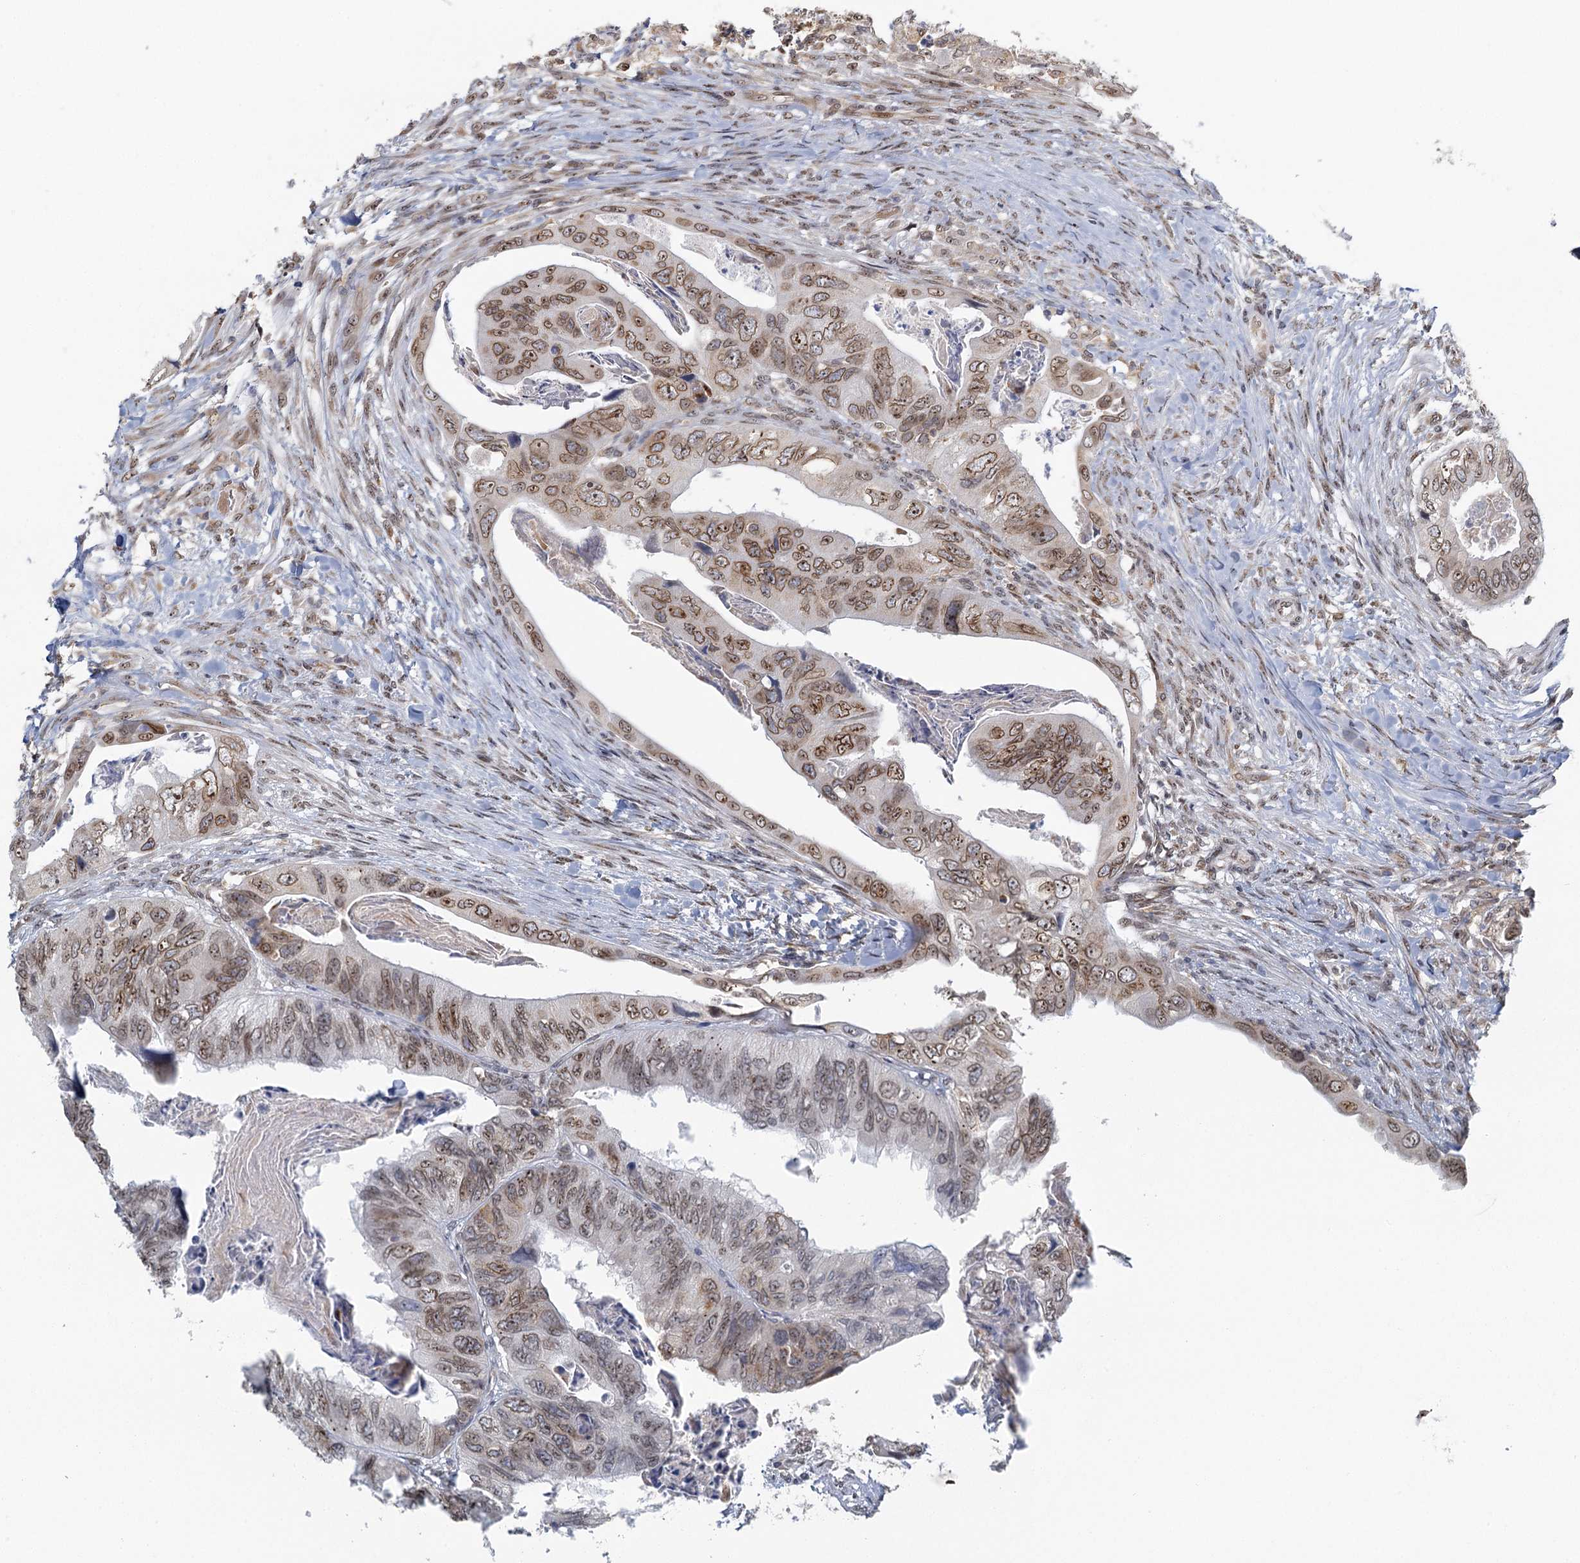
{"staining": {"intensity": "moderate", "quantity": ">75%", "location": "cytoplasmic/membranous,nuclear"}, "tissue": "colorectal cancer", "cell_type": "Tumor cells", "image_type": "cancer", "snomed": [{"axis": "morphology", "description": "Adenocarcinoma, NOS"}, {"axis": "topography", "description": "Rectum"}], "caption": "High-magnification brightfield microscopy of colorectal adenocarcinoma stained with DAB (3,3'-diaminobenzidine) (brown) and counterstained with hematoxylin (blue). tumor cells exhibit moderate cytoplasmic/membranous and nuclear expression is appreciated in approximately>75% of cells.", "gene": "TREX1", "patient": {"sex": "male", "age": 63}}